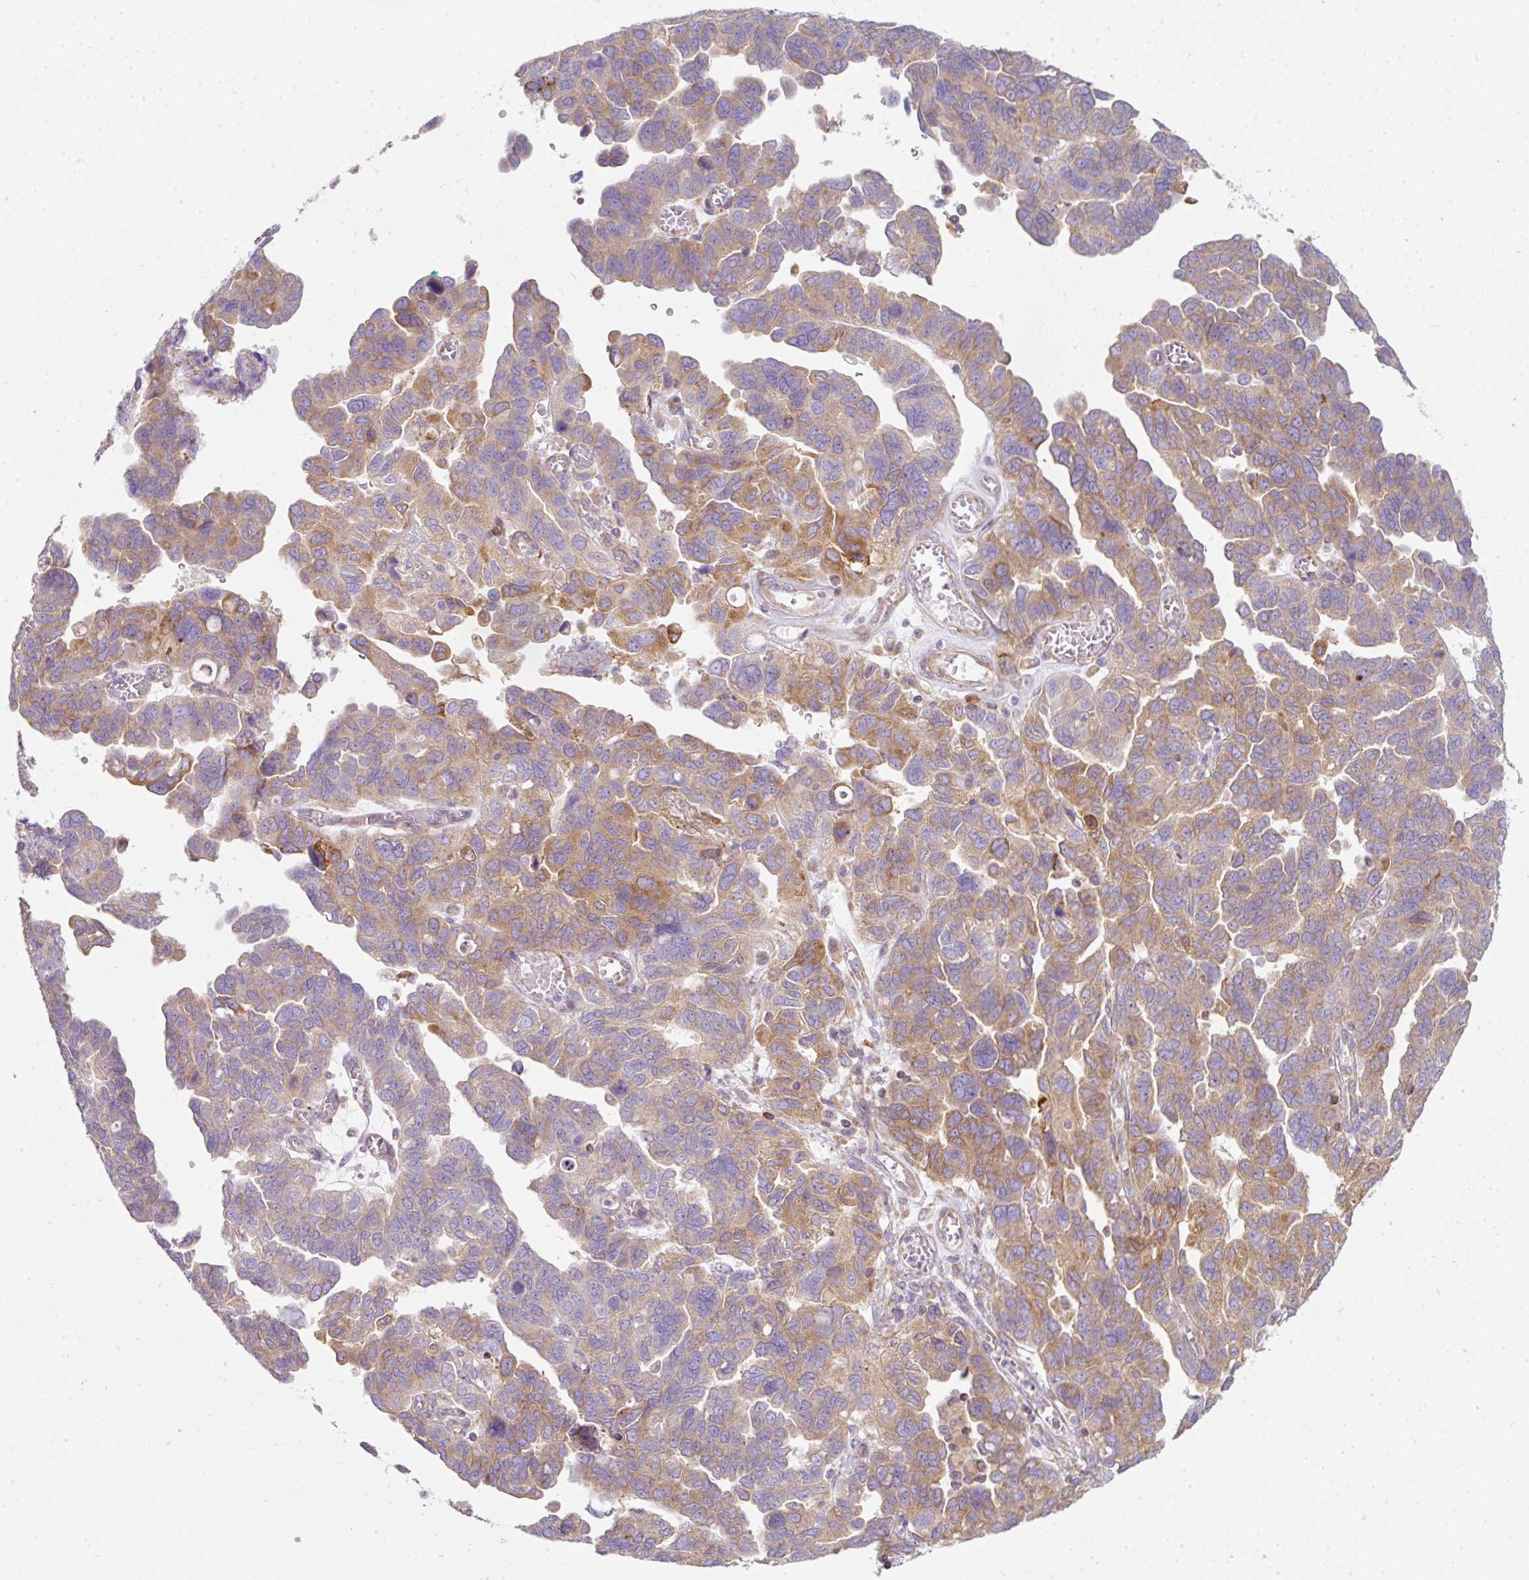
{"staining": {"intensity": "moderate", "quantity": "25%-75%", "location": "cytoplasmic/membranous"}, "tissue": "ovarian cancer", "cell_type": "Tumor cells", "image_type": "cancer", "snomed": [{"axis": "morphology", "description": "Cystadenocarcinoma, serous, NOS"}, {"axis": "topography", "description": "Ovary"}], "caption": "Ovarian cancer (serous cystadenocarcinoma) stained with IHC displays moderate cytoplasmic/membranous positivity in approximately 25%-75% of tumor cells. The protein is shown in brown color, while the nuclei are stained blue.", "gene": "ERAP2", "patient": {"sex": "female", "age": 64}}